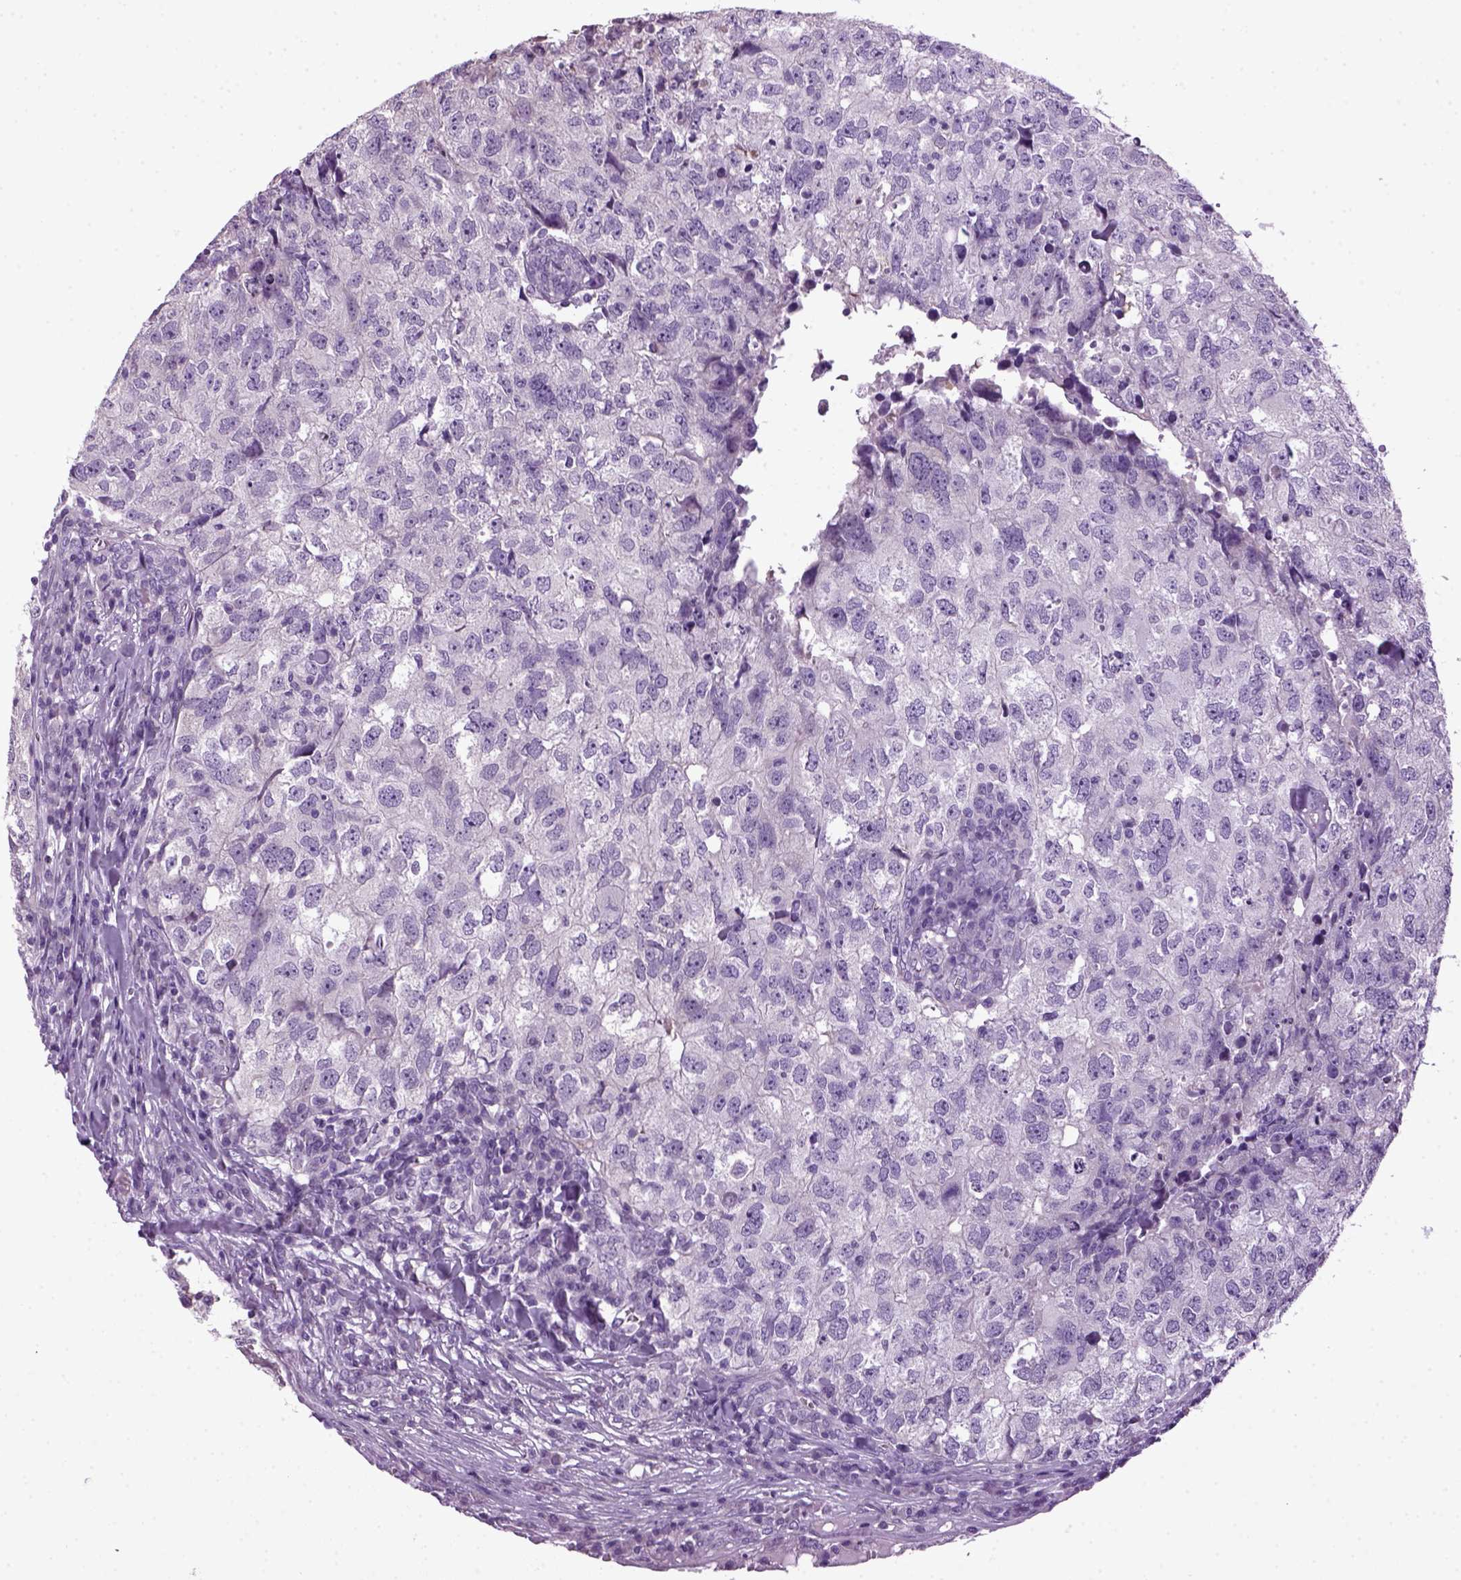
{"staining": {"intensity": "negative", "quantity": "none", "location": "none"}, "tissue": "breast cancer", "cell_type": "Tumor cells", "image_type": "cancer", "snomed": [{"axis": "morphology", "description": "Duct carcinoma"}, {"axis": "topography", "description": "Breast"}], "caption": "IHC histopathology image of breast invasive ductal carcinoma stained for a protein (brown), which shows no expression in tumor cells. Brightfield microscopy of IHC stained with DAB (brown) and hematoxylin (blue), captured at high magnification.", "gene": "HMCN2", "patient": {"sex": "female", "age": 30}}